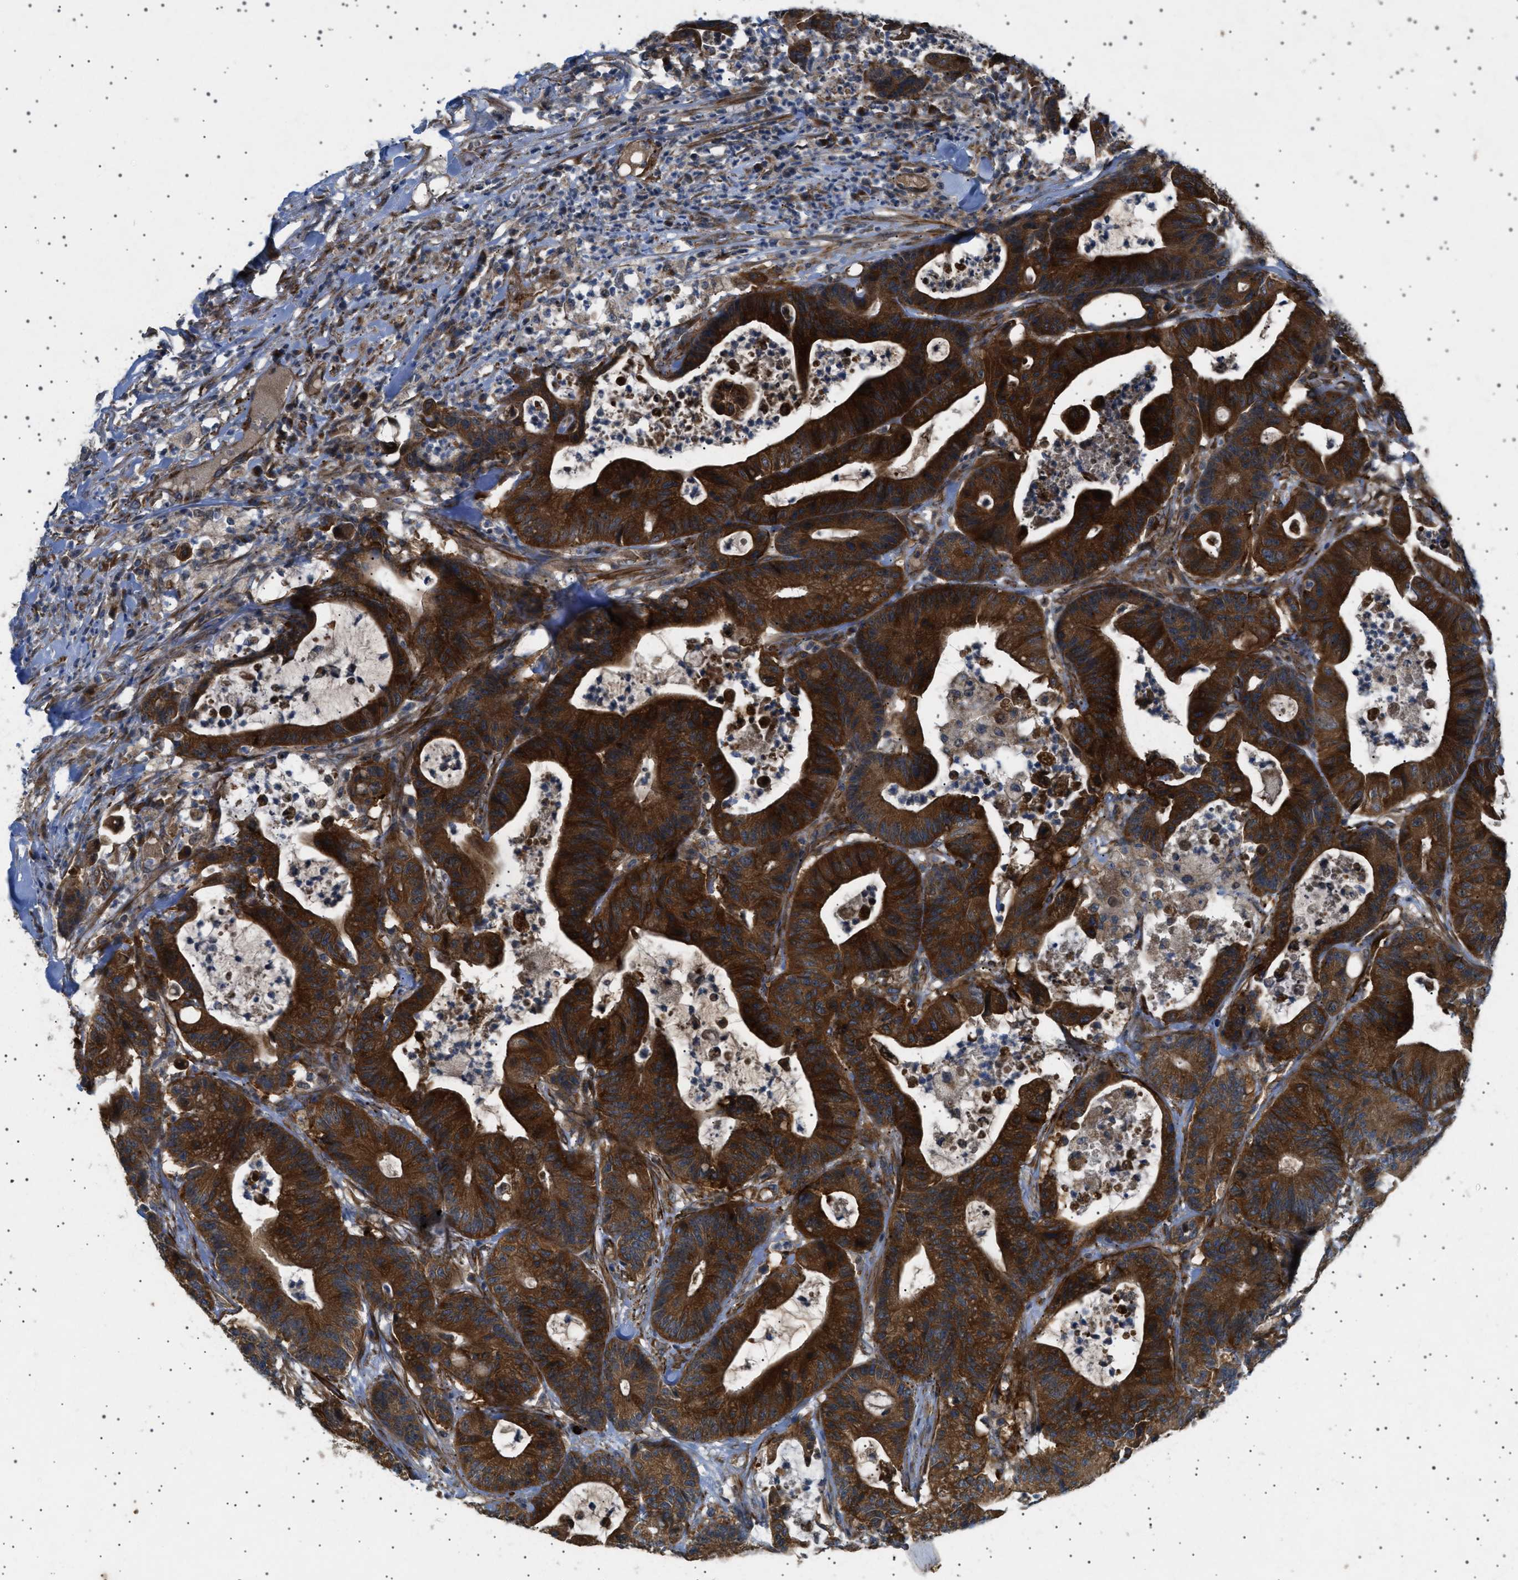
{"staining": {"intensity": "strong", "quantity": ">75%", "location": "cytoplasmic/membranous"}, "tissue": "colorectal cancer", "cell_type": "Tumor cells", "image_type": "cancer", "snomed": [{"axis": "morphology", "description": "Adenocarcinoma, NOS"}, {"axis": "topography", "description": "Colon"}], "caption": "The histopathology image shows staining of colorectal cancer, revealing strong cytoplasmic/membranous protein positivity (brown color) within tumor cells.", "gene": "CCDC186", "patient": {"sex": "female", "age": 84}}